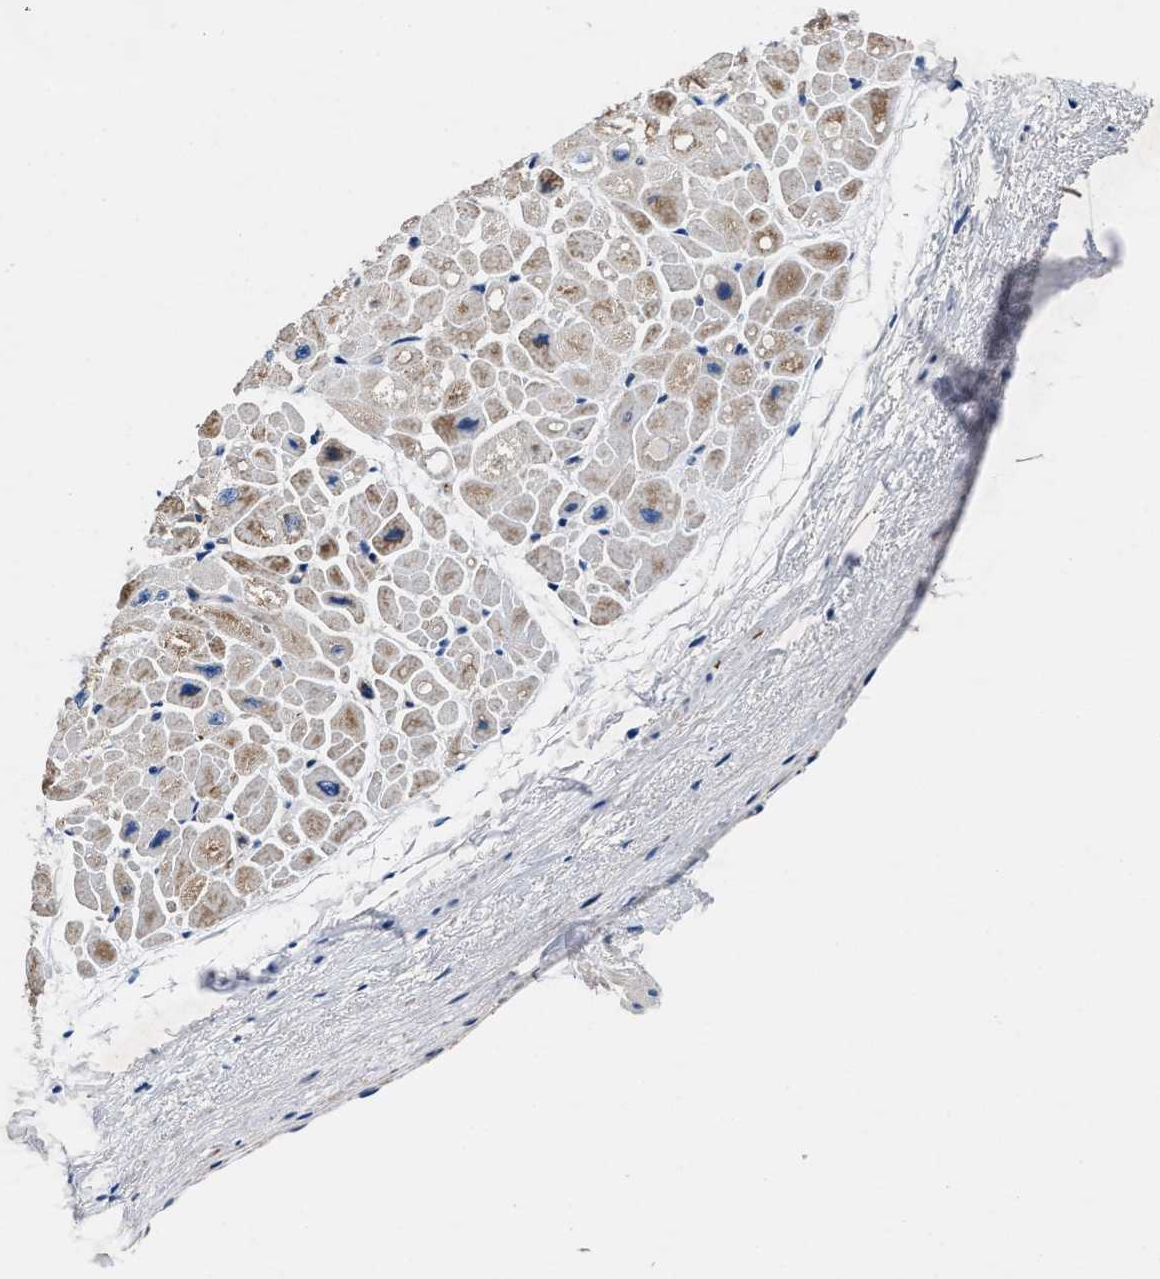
{"staining": {"intensity": "moderate", "quantity": ">75%", "location": "cytoplasmic/membranous"}, "tissue": "heart muscle", "cell_type": "Cardiomyocytes", "image_type": "normal", "snomed": [{"axis": "morphology", "description": "Normal tissue, NOS"}, {"axis": "topography", "description": "Heart"}], "caption": "DAB (3,3'-diaminobenzidine) immunohistochemical staining of normal human heart muscle exhibits moderate cytoplasmic/membranous protein positivity in about >75% of cardiomyocytes. (IHC, brightfield microscopy, high magnification).", "gene": "PHLPP1", "patient": {"sex": "male", "age": 49}}